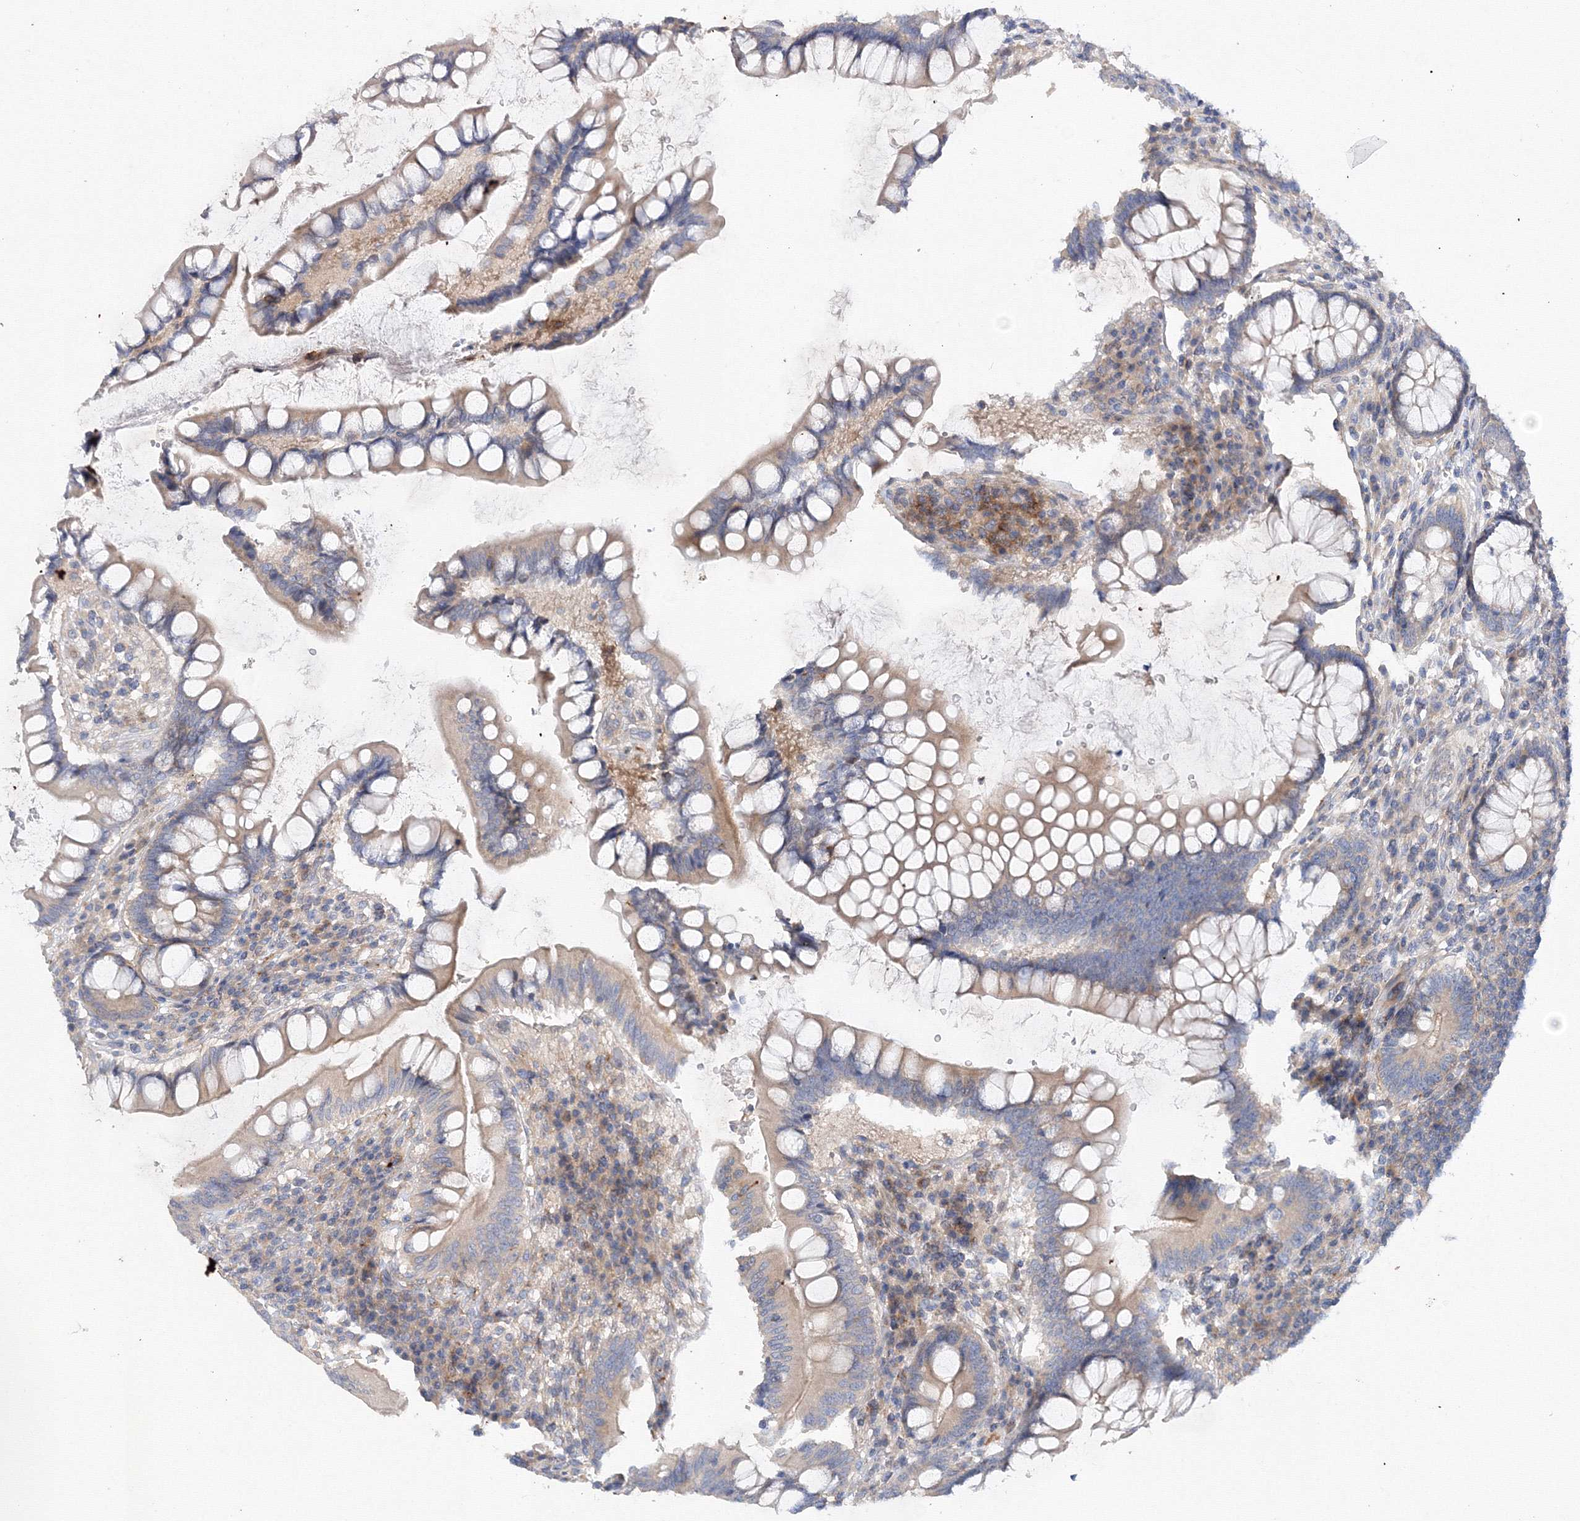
{"staining": {"intensity": "weak", "quantity": "25%-75%", "location": "cytoplasmic/membranous"}, "tissue": "colon", "cell_type": "Endothelial cells", "image_type": "normal", "snomed": [{"axis": "morphology", "description": "Normal tissue, NOS"}, {"axis": "topography", "description": "Colon"}], "caption": "Endothelial cells display weak cytoplasmic/membranous positivity in about 25%-75% of cells in normal colon. The protein is shown in brown color, while the nuclei are stained blue.", "gene": "DIS3L2", "patient": {"sex": "female", "age": 79}}